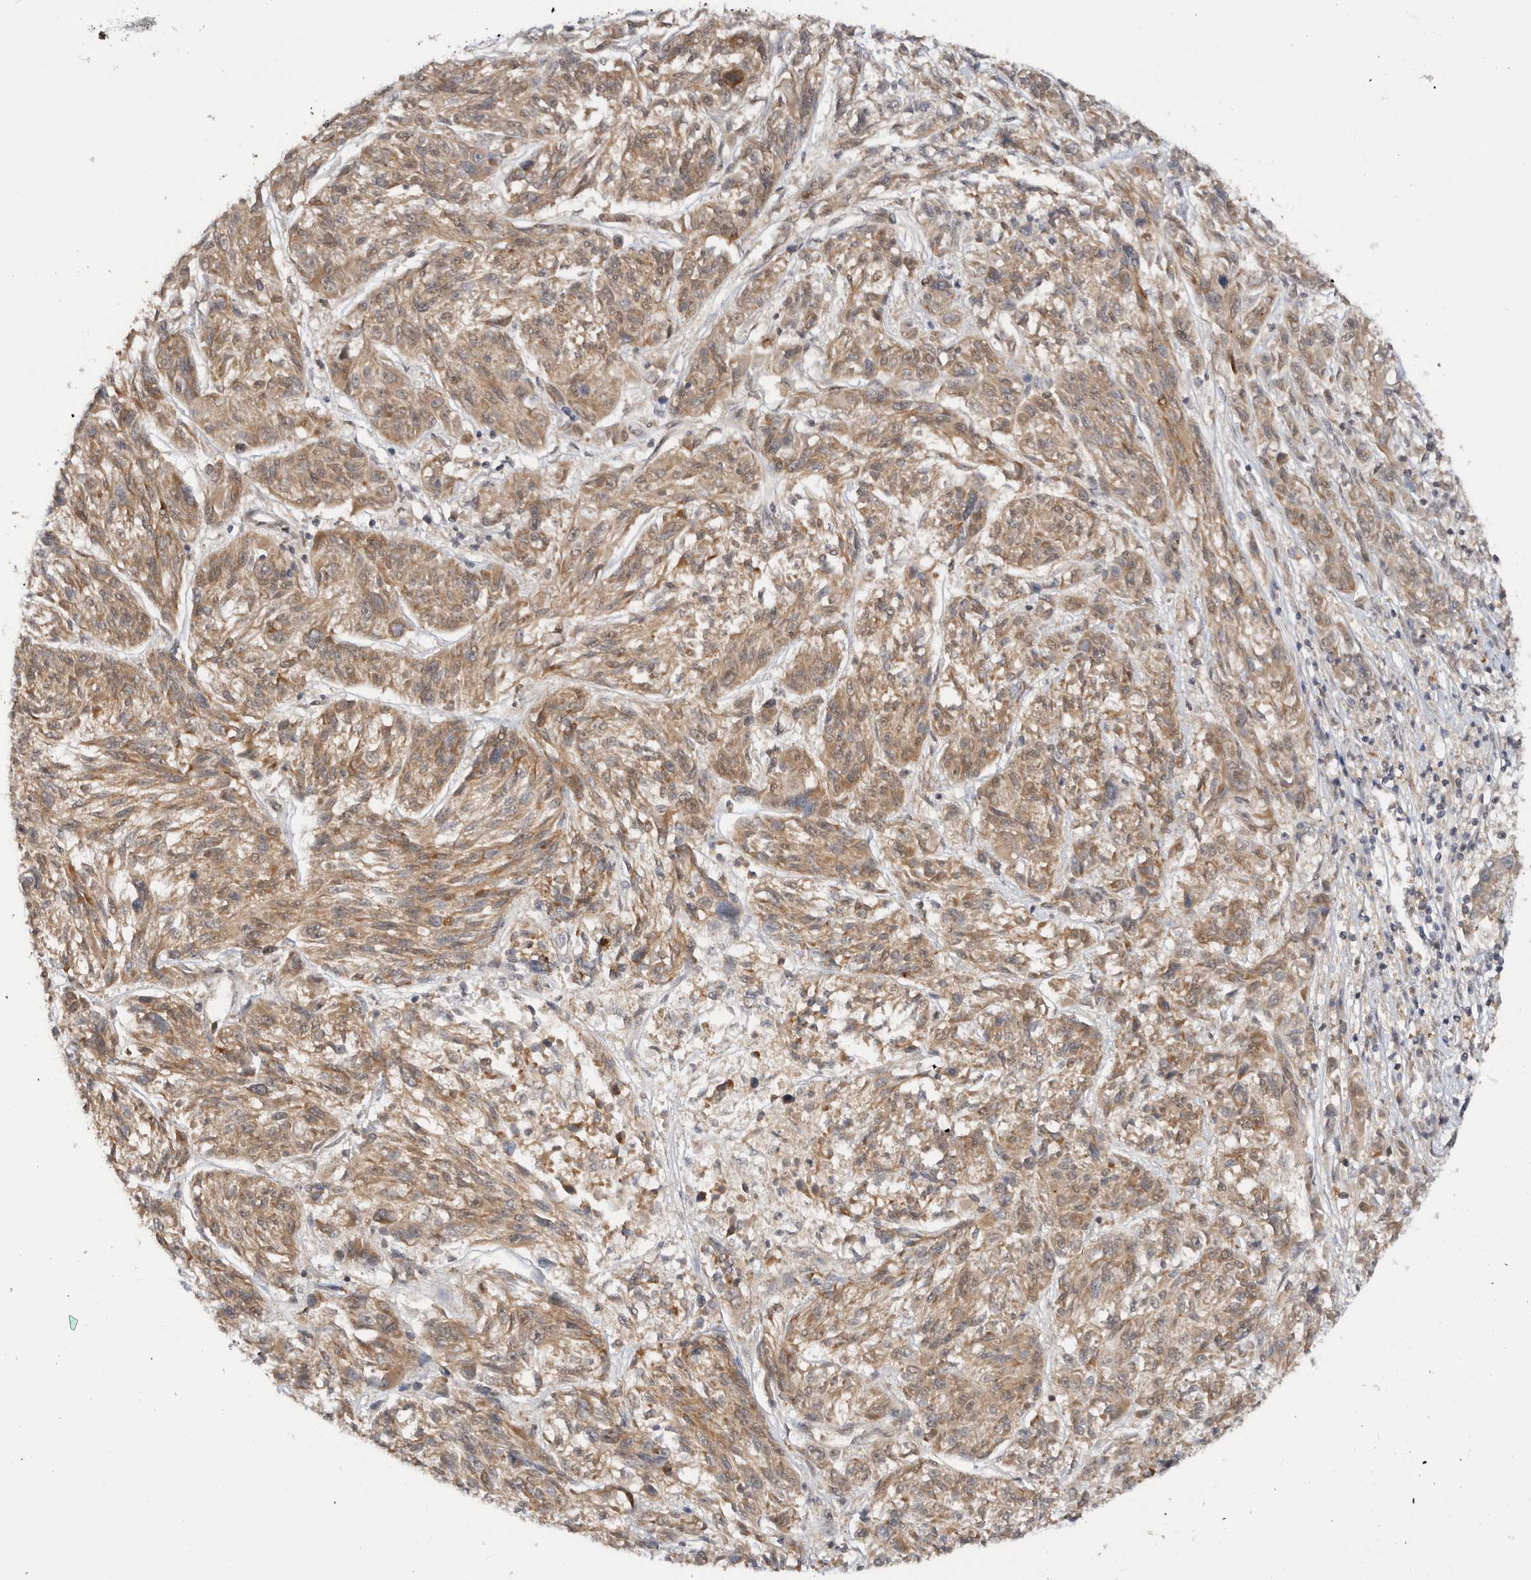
{"staining": {"intensity": "moderate", "quantity": ">75%", "location": "cytoplasmic/membranous"}, "tissue": "melanoma", "cell_type": "Tumor cells", "image_type": "cancer", "snomed": [{"axis": "morphology", "description": "Malignant melanoma, NOS"}, {"axis": "topography", "description": "Skin"}], "caption": "Melanoma tissue reveals moderate cytoplasmic/membranous staining in about >75% of tumor cells, visualized by immunohistochemistry. (DAB (3,3'-diaminobenzidine) = brown stain, brightfield microscopy at high magnification).", "gene": "DCAF8", "patient": {"sex": "male", "age": 53}}